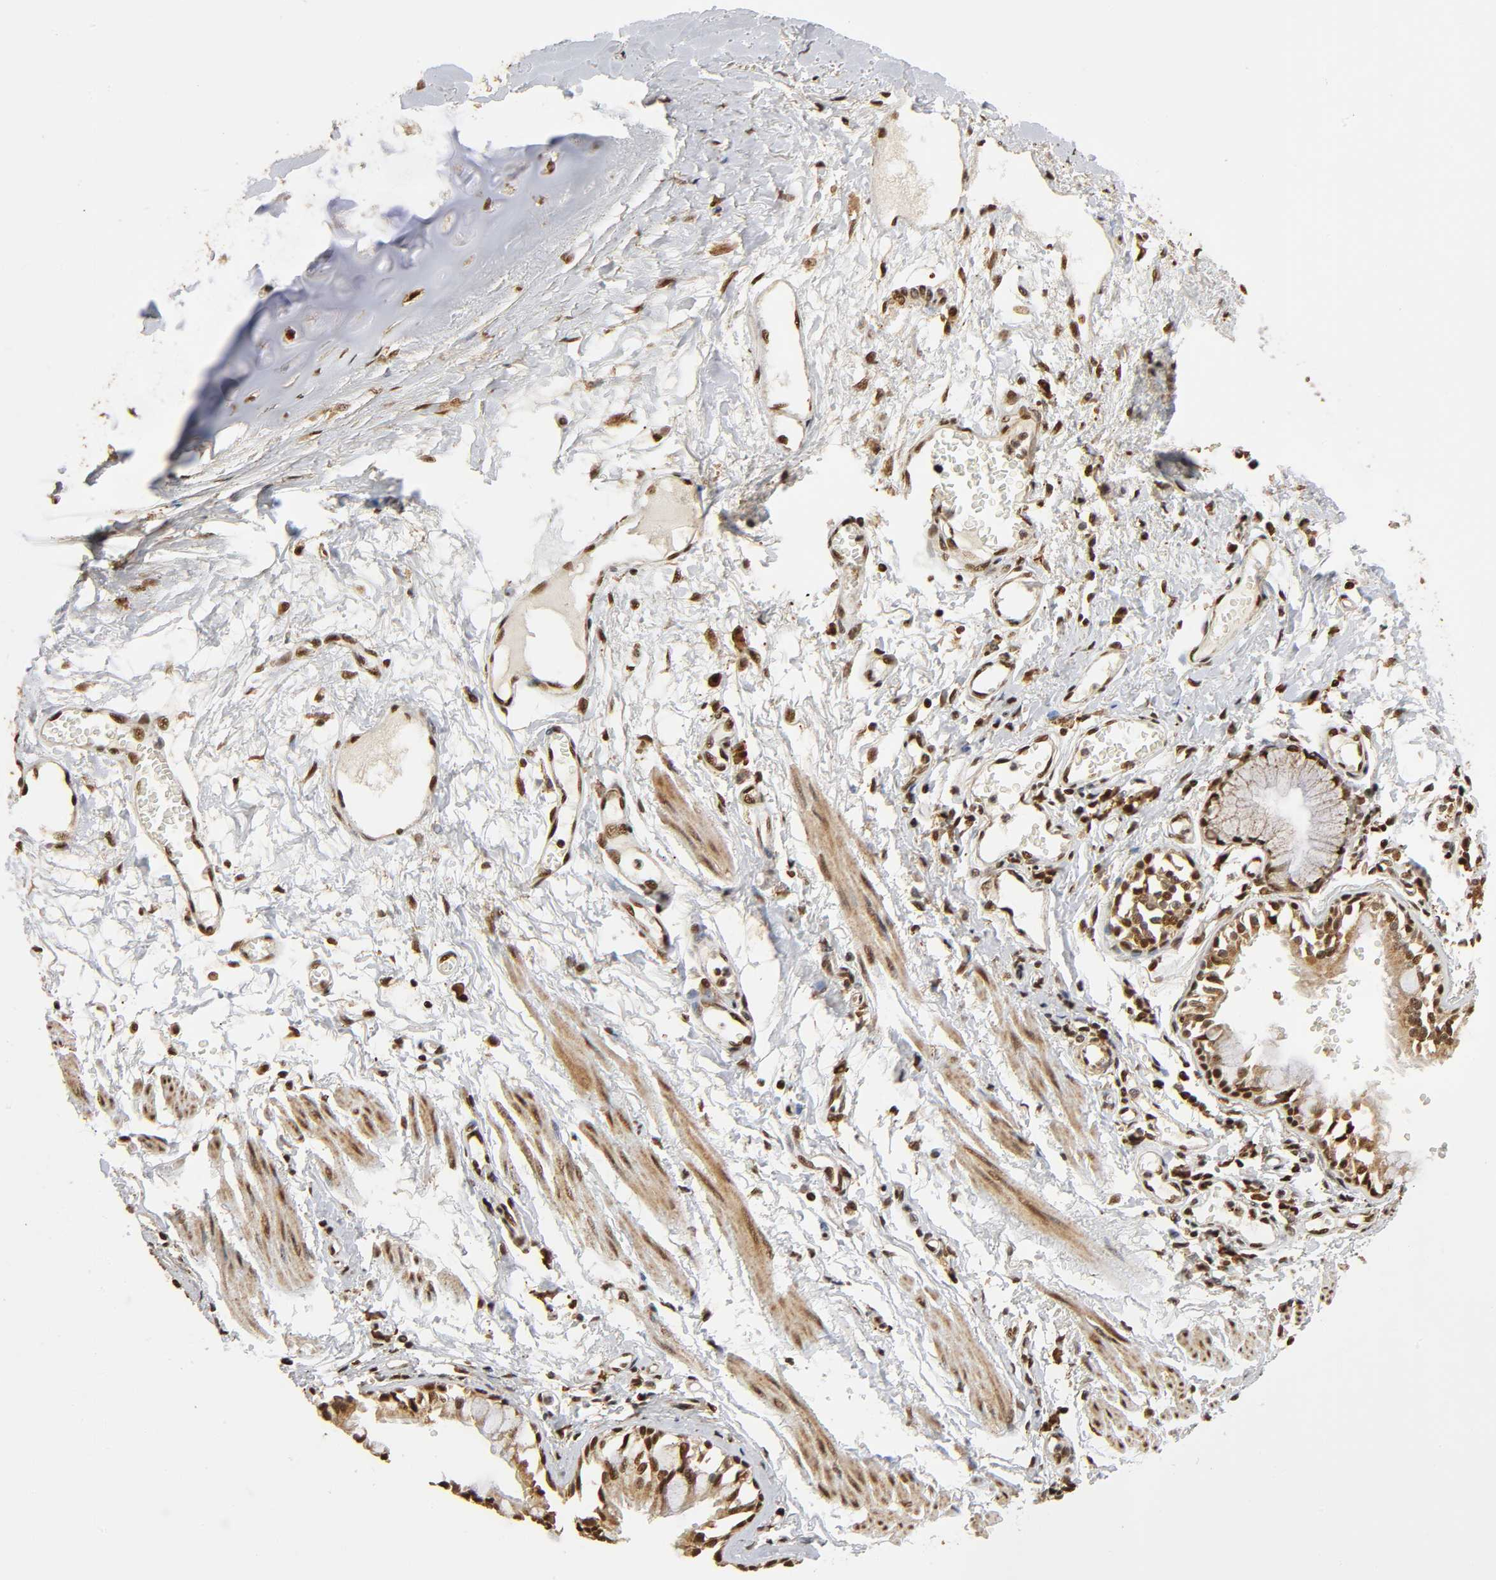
{"staining": {"intensity": "strong", "quantity": ">75%", "location": "cytoplasmic/membranous,nuclear"}, "tissue": "bronchus", "cell_type": "Respiratory epithelial cells", "image_type": "normal", "snomed": [{"axis": "morphology", "description": "Normal tissue, NOS"}, {"axis": "topography", "description": "Bronchus"}, {"axis": "topography", "description": "Lung"}], "caption": "The immunohistochemical stain shows strong cytoplasmic/membranous,nuclear expression in respiratory epithelial cells of benign bronchus. (Brightfield microscopy of DAB IHC at high magnification).", "gene": "RNF122", "patient": {"sex": "female", "age": 56}}